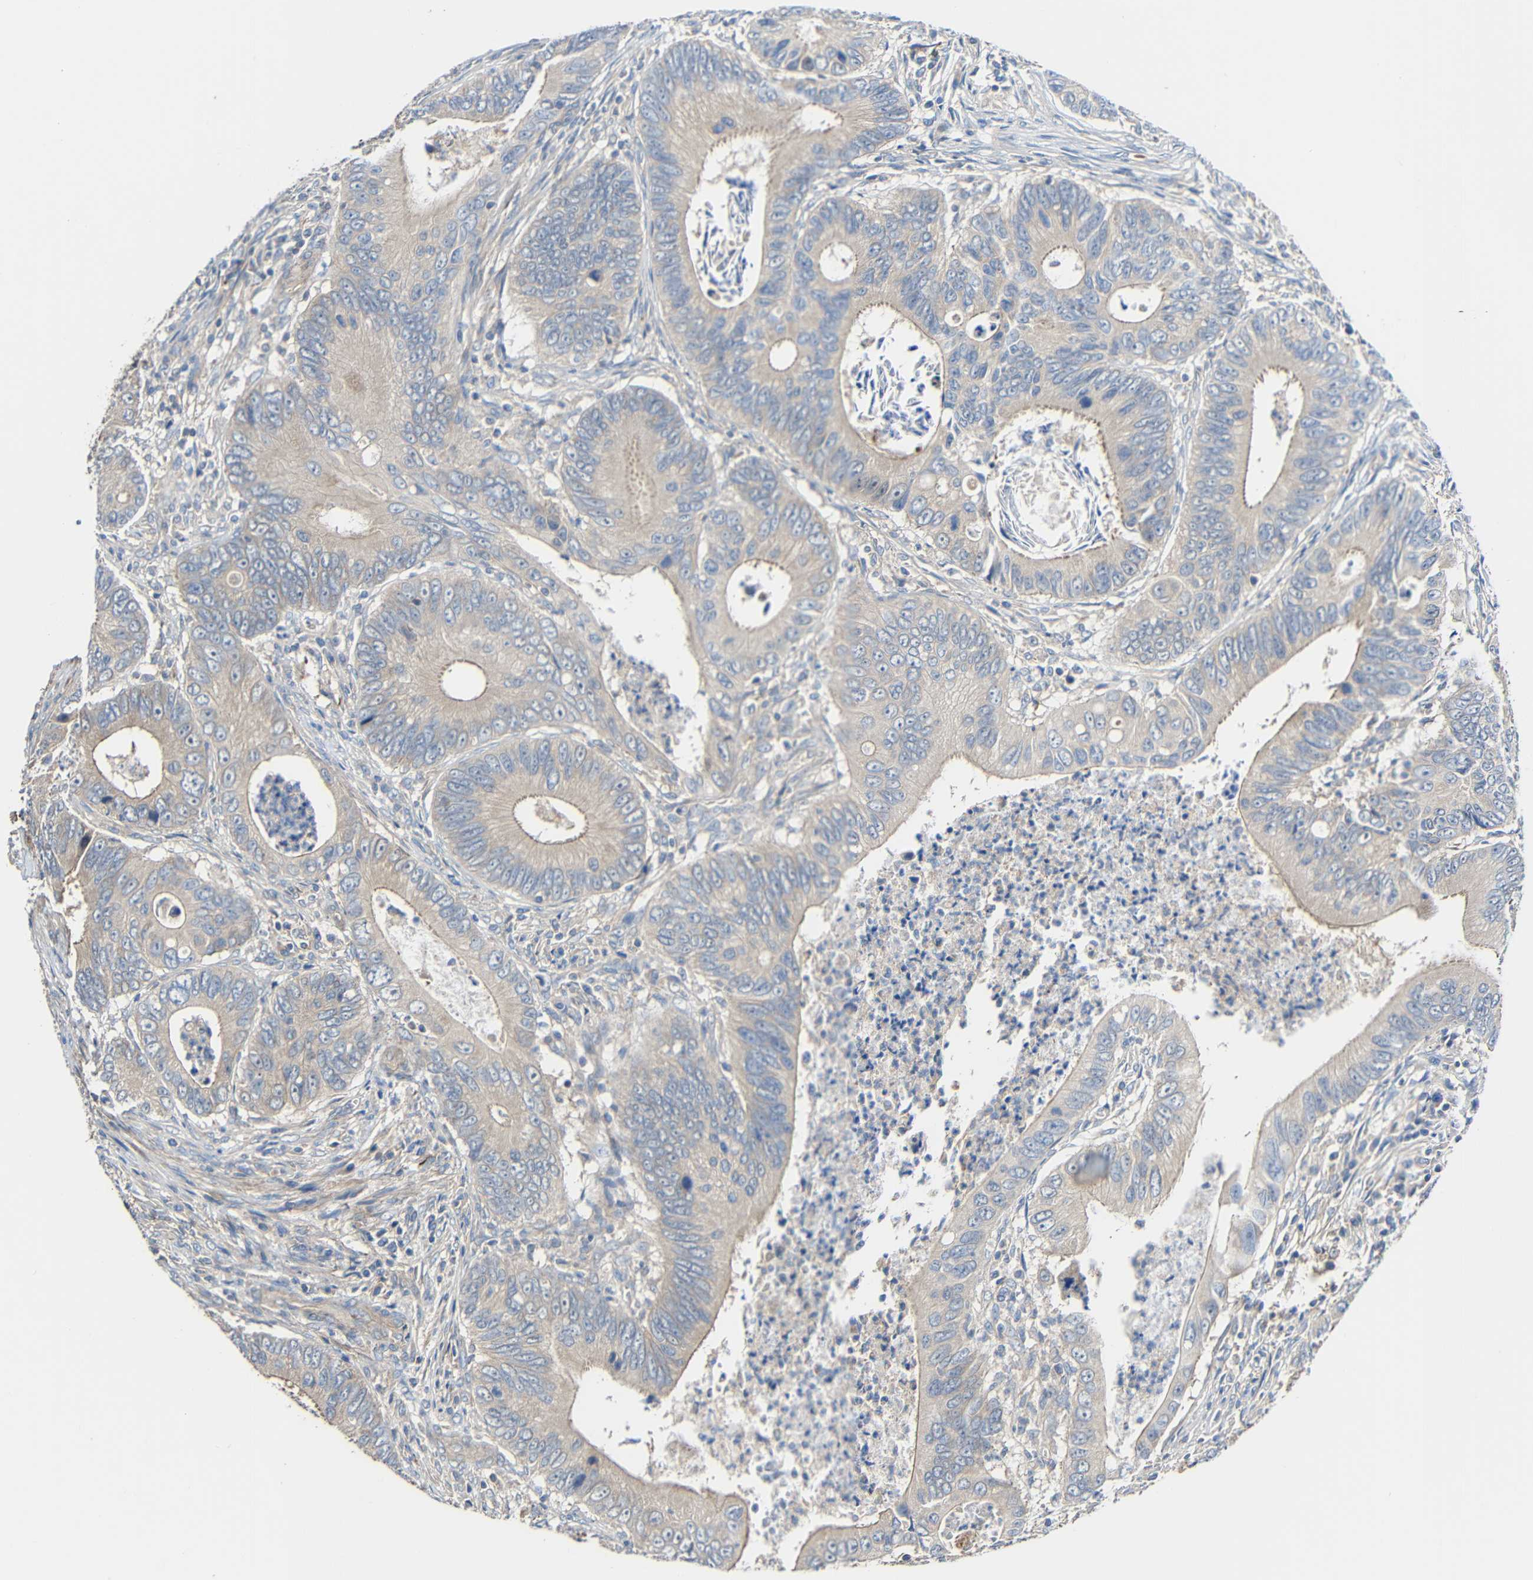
{"staining": {"intensity": "weak", "quantity": ">75%", "location": "cytoplasmic/membranous"}, "tissue": "colorectal cancer", "cell_type": "Tumor cells", "image_type": "cancer", "snomed": [{"axis": "morphology", "description": "Inflammation, NOS"}, {"axis": "morphology", "description": "Adenocarcinoma, NOS"}, {"axis": "topography", "description": "Colon"}], "caption": "A low amount of weak cytoplasmic/membranous positivity is appreciated in approximately >75% of tumor cells in colorectal cancer tissue.", "gene": "RHOT2", "patient": {"sex": "male", "age": 72}}